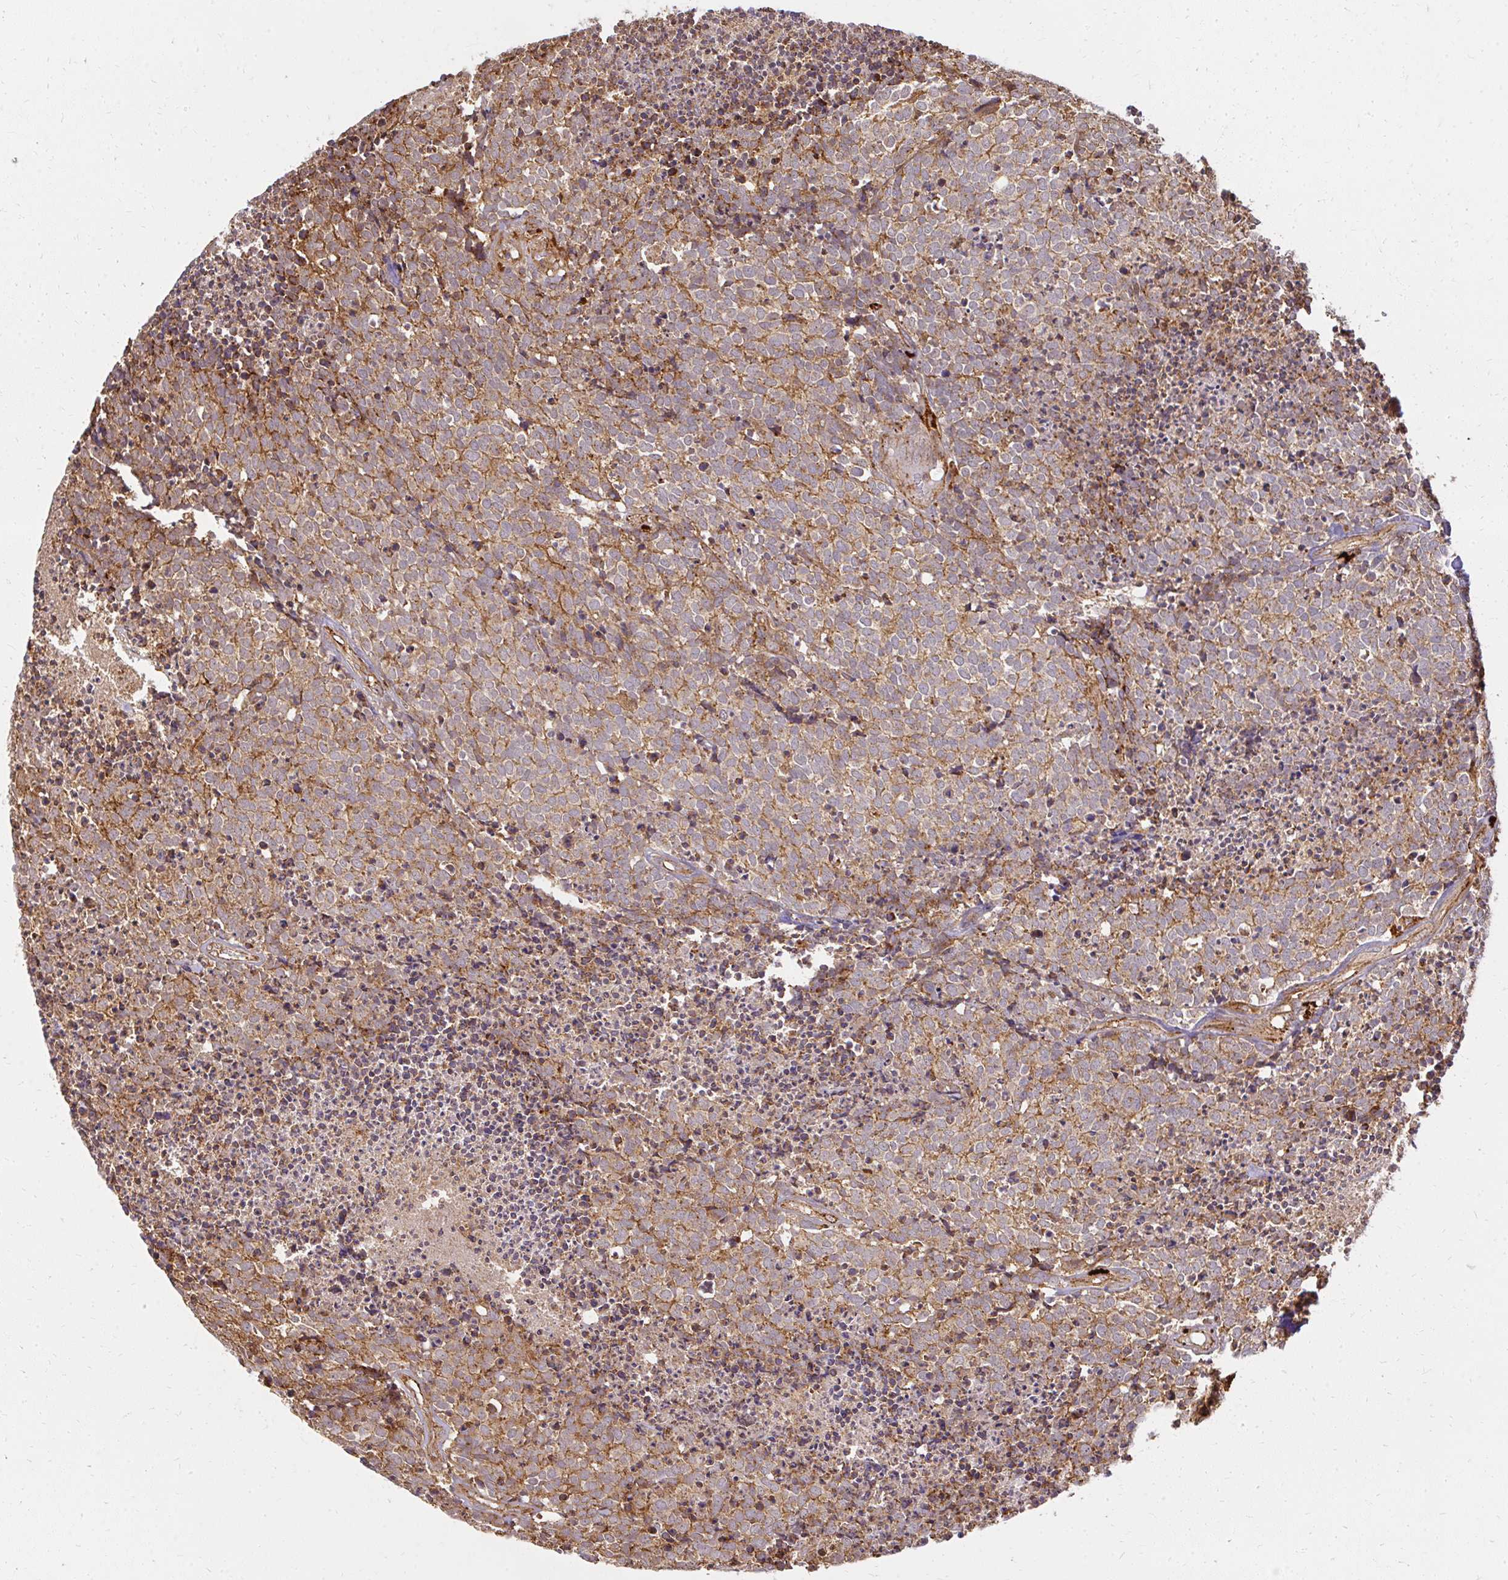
{"staining": {"intensity": "moderate", "quantity": ">75%", "location": "cytoplasmic/membranous"}, "tissue": "carcinoid", "cell_type": "Tumor cells", "image_type": "cancer", "snomed": [{"axis": "morphology", "description": "Carcinoid, malignant, NOS"}, {"axis": "topography", "description": "Skin"}], "caption": "A micrograph of human malignant carcinoid stained for a protein reveals moderate cytoplasmic/membranous brown staining in tumor cells.", "gene": "GNS", "patient": {"sex": "female", "age": 79}}